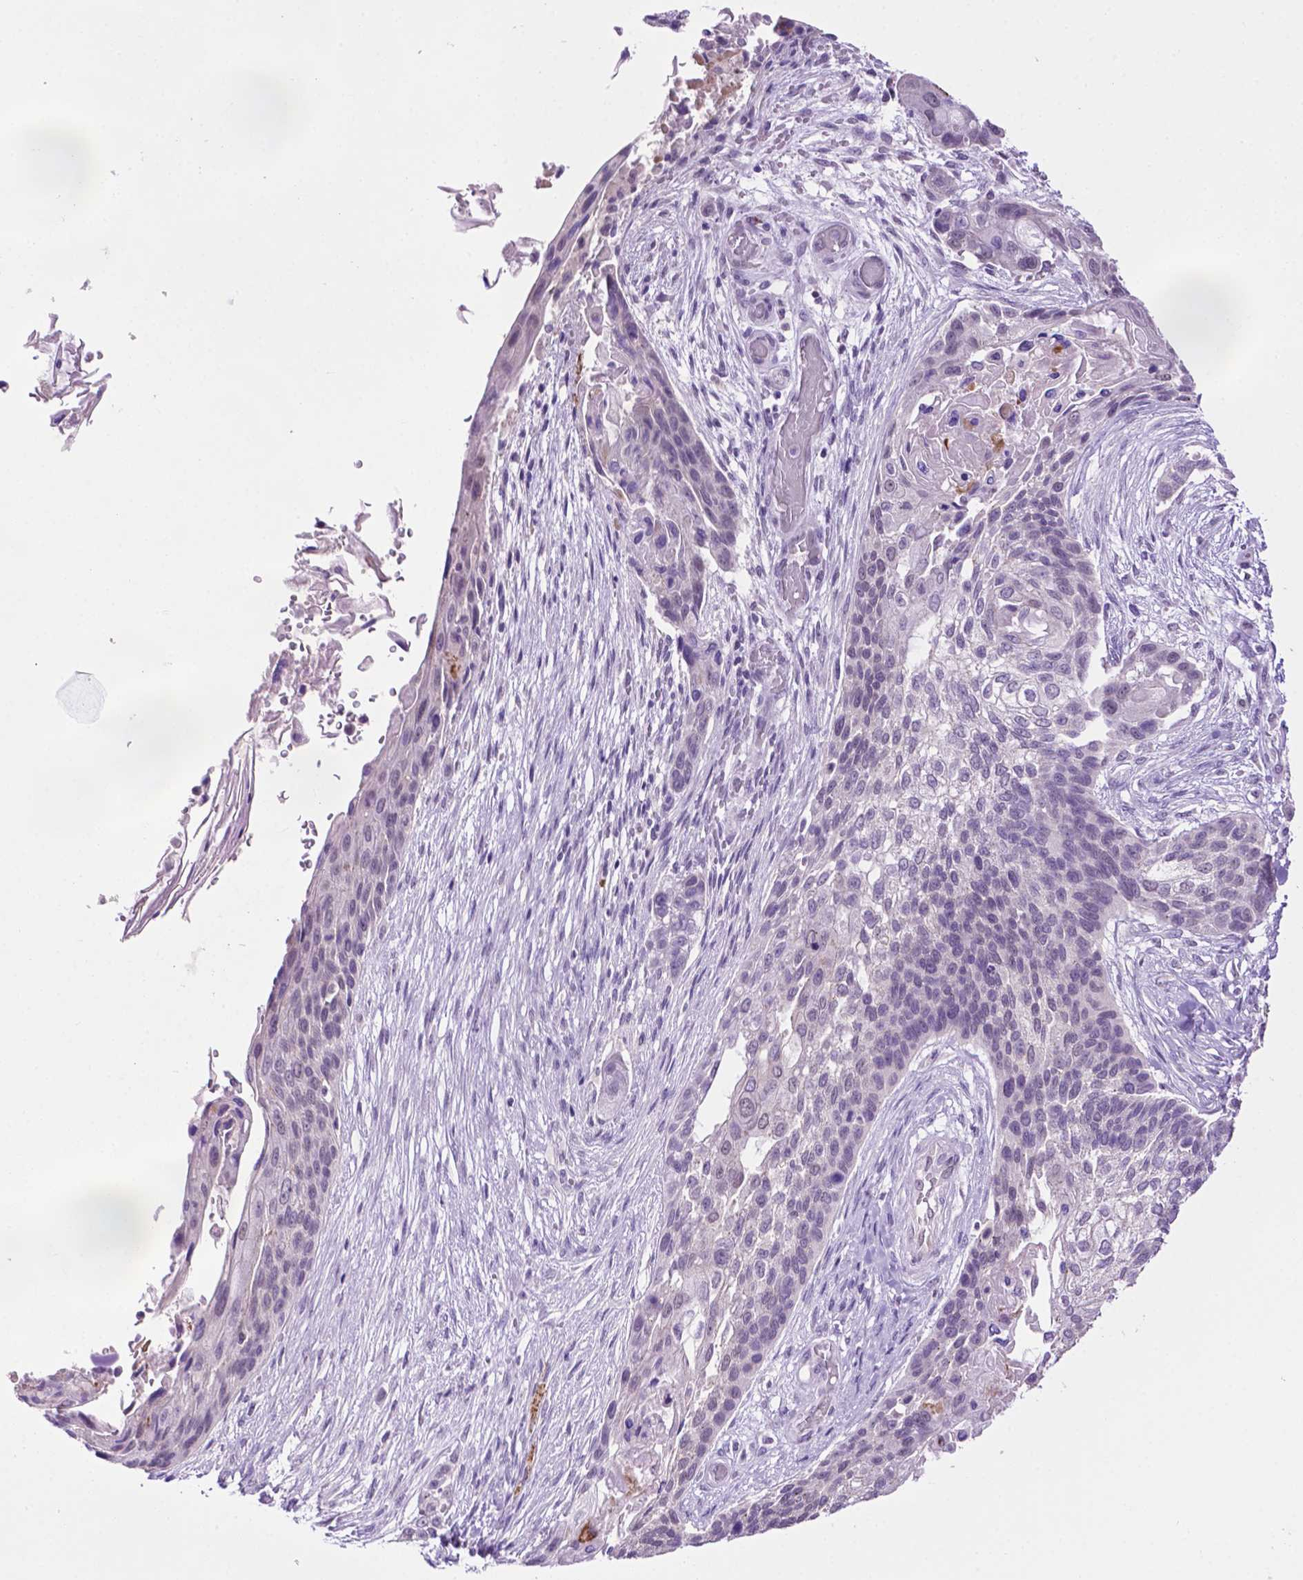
{"staining": {"intensity": "negative", "quantity": "none", "location": "none"}, "tissue": "lung cancer", "cell_type": "Tumor cells", "image_type": "cancer", "snomed": [{"axis": "morphology", "description": "Squamous cell carcinoma, NOS"}, {"axis": "topography", "description": "Lung"}], "caption": "The micrograph reveals no significant expression in tumor cells of lung squamous cell carcinoma.", "gene": "MMP27", "patient": {"sex": "male", "age": 69}}